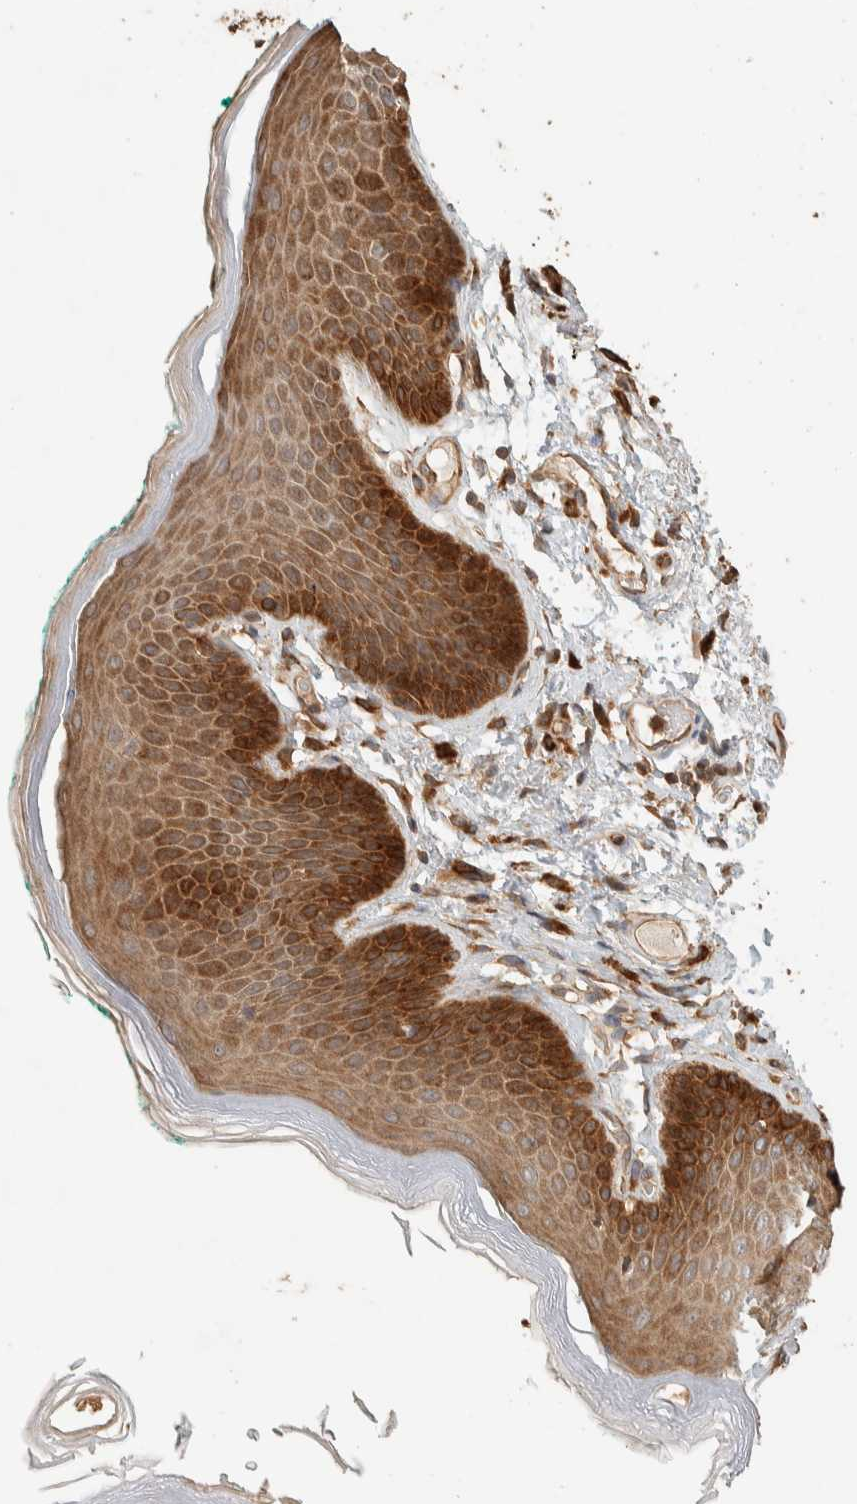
{"staining": {"intensity": "moderate", "quantity": ">75%", "location": "cytoplasmic/membranous"}, "tissue": "skin", "cell_type": "Epidermal cells", "image_type": "normal", "snomed": [{"axis": "morphology", "description": "Normal tissue, NOS"}, {"axis": "topography", "description": "Anal"}], "caption": "This is an image of immunohistochemistry staining of unremarkable skin, which shows moderate expression in the cytoplasmic/membranous of epidermal cells.", "gene": "EXOC7", "patient": {"sex": "male", "age": 74}}